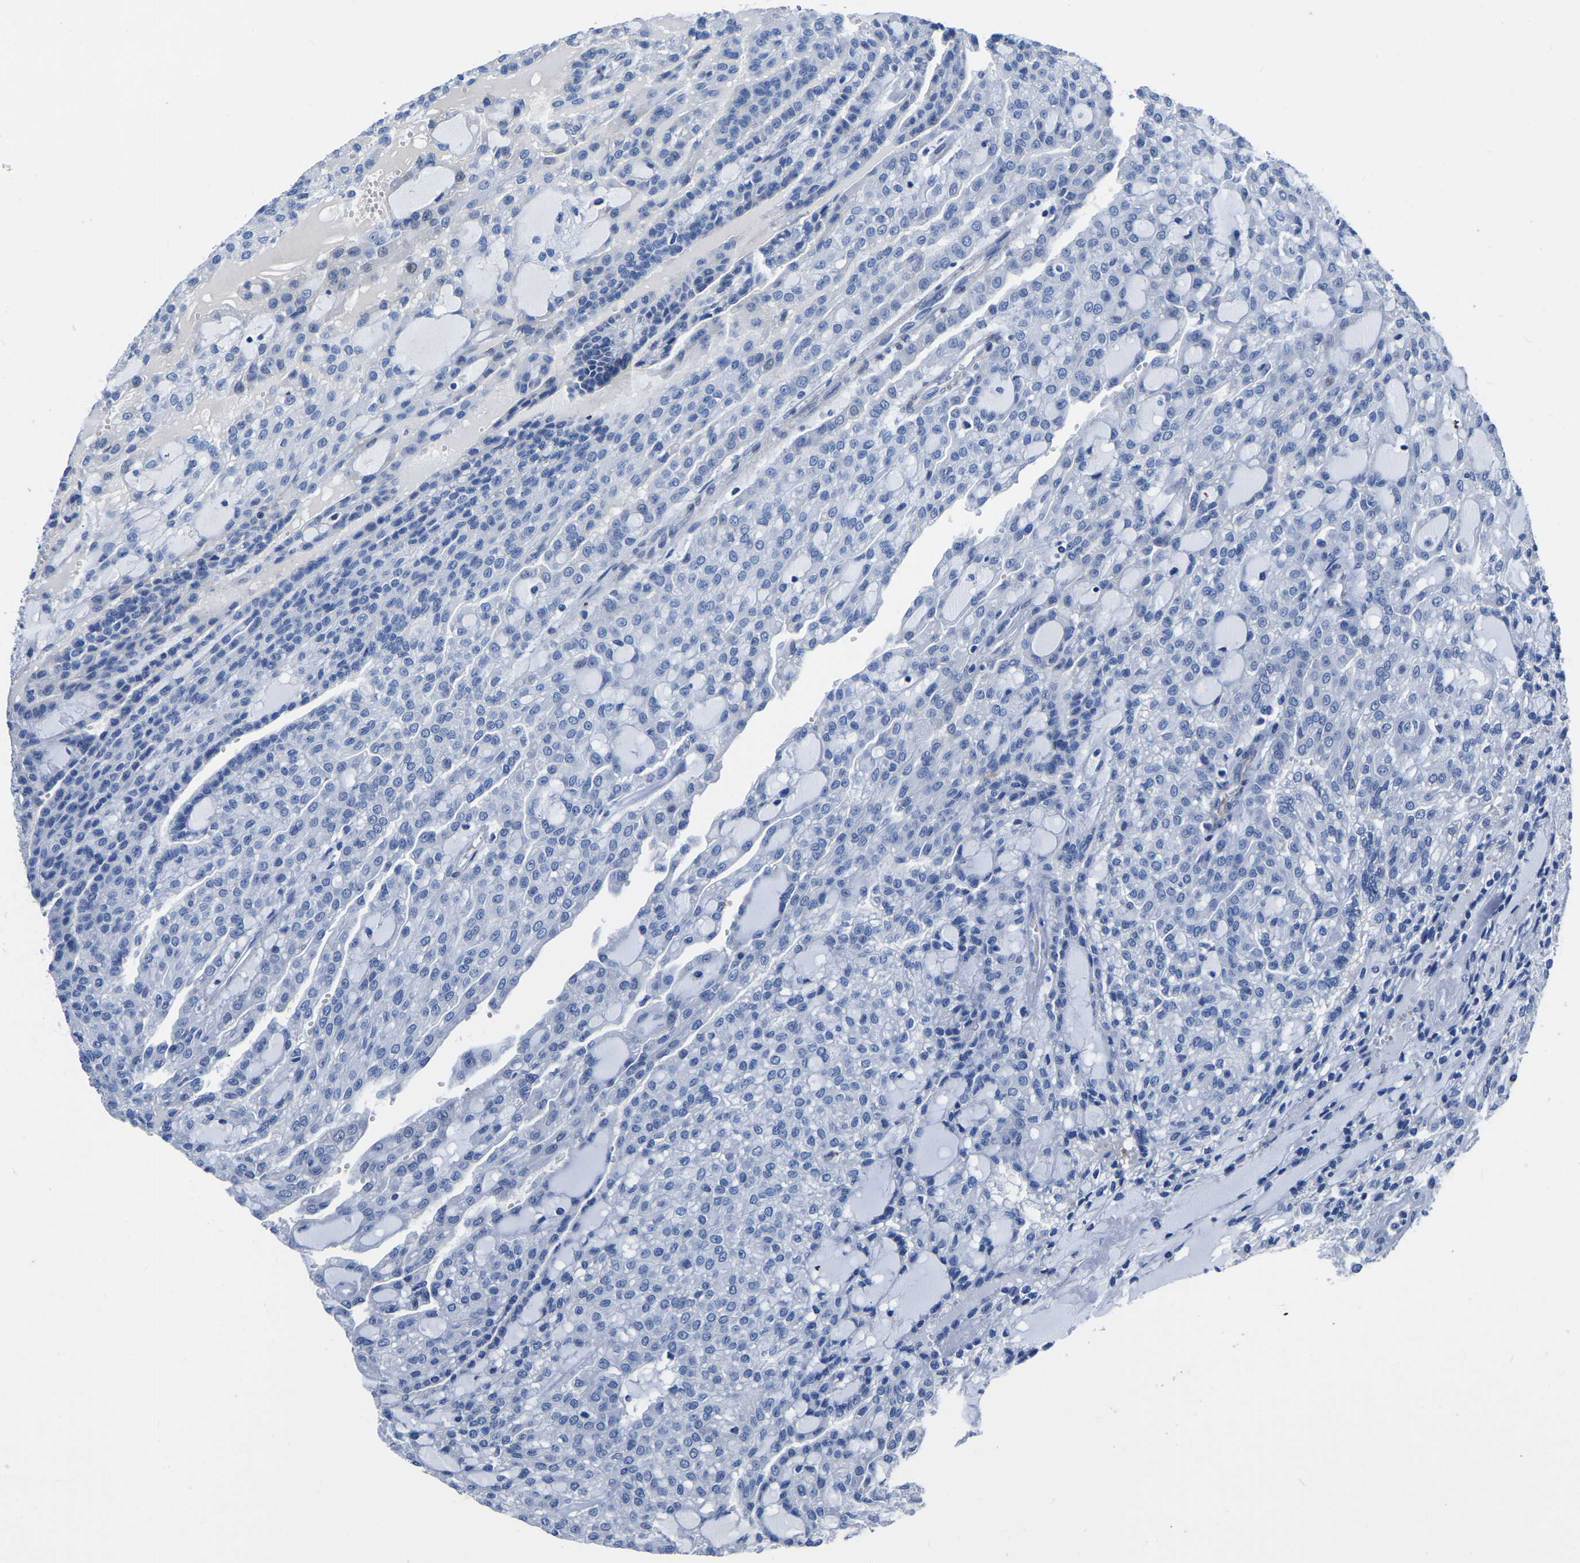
{"staining": {"intensity": "negative", "quantity": "none", "location": "none"}, "tissue": "renal cancer", "cell_type": "Tumor cells", "image_type": "cancer", "snomed": [{"axis": "morphology", "description": "Adenocarcinoma, NOS"}, {"axis": "topography", "description": "Kidney"}], "caption": "Immunohistochemistry micrograph of human renal cancer stained for a protein (brown), which displays no staining in tumor cells.", "gene": "SLC45A3", "patient": {"sex": "male", "age": 63}}